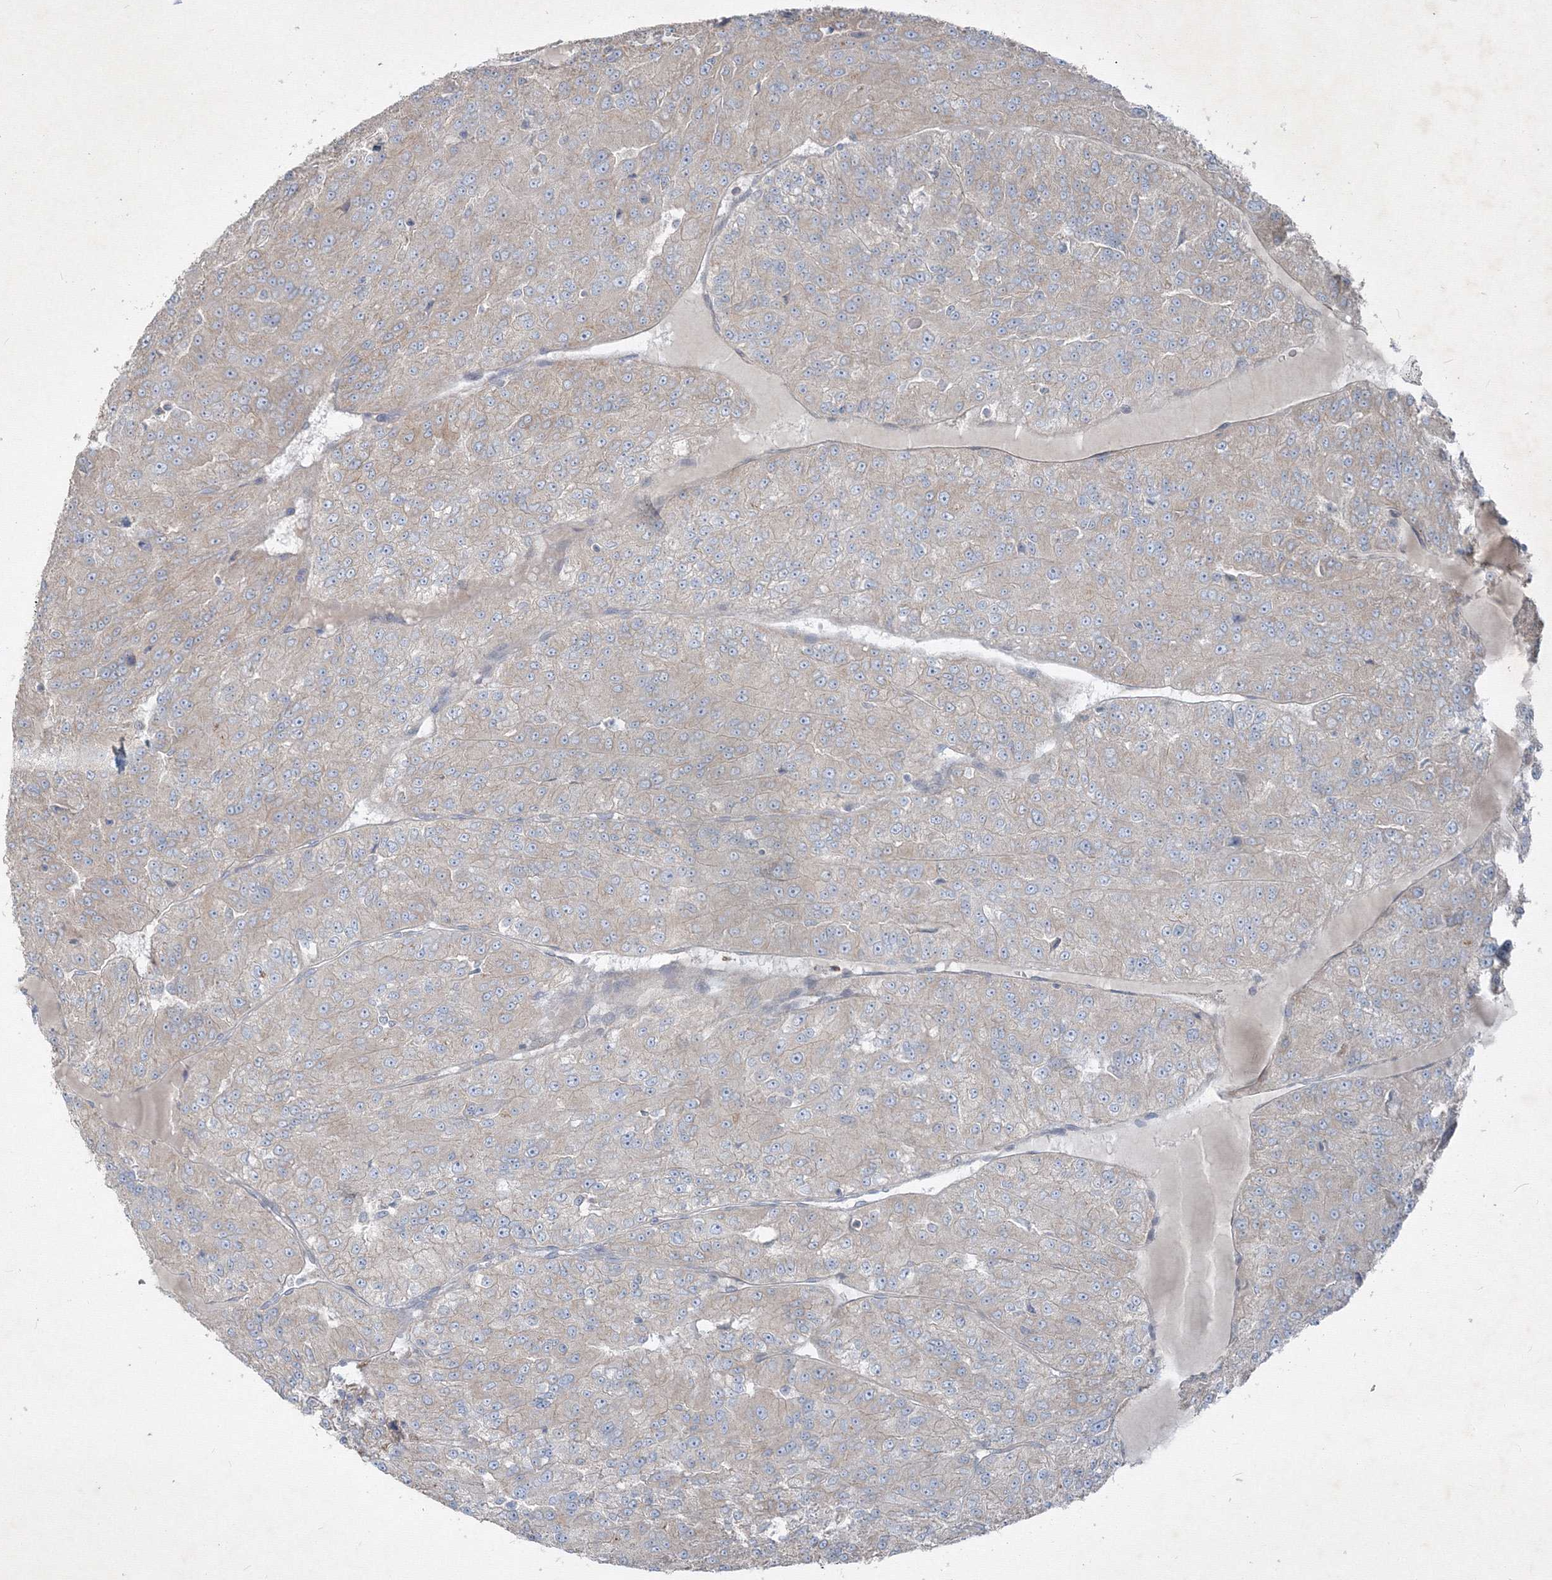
{"staining": {"intensity": "weak", "quantity": "25%-75%", "location": "cytoplasmic/membranous"}, "tissue": "renal cancer", "cell_type": "Tumor cells", "image_type": "cancer", "snomed": [{"axis": "morphology", "description": "Adenocarcinoma, NOS"}, {"axis": "topography", "description": "Kidney"}], "caption": "The micrograph displays immunohistochemical staining of adenocarcinoma (renal). There is weak cytoplasmic/membranous staining is seen in approximately 25%-75% of tumor cells.", "gene": "IFNAR1", "patient": {"sex": "female", "age": 63}}